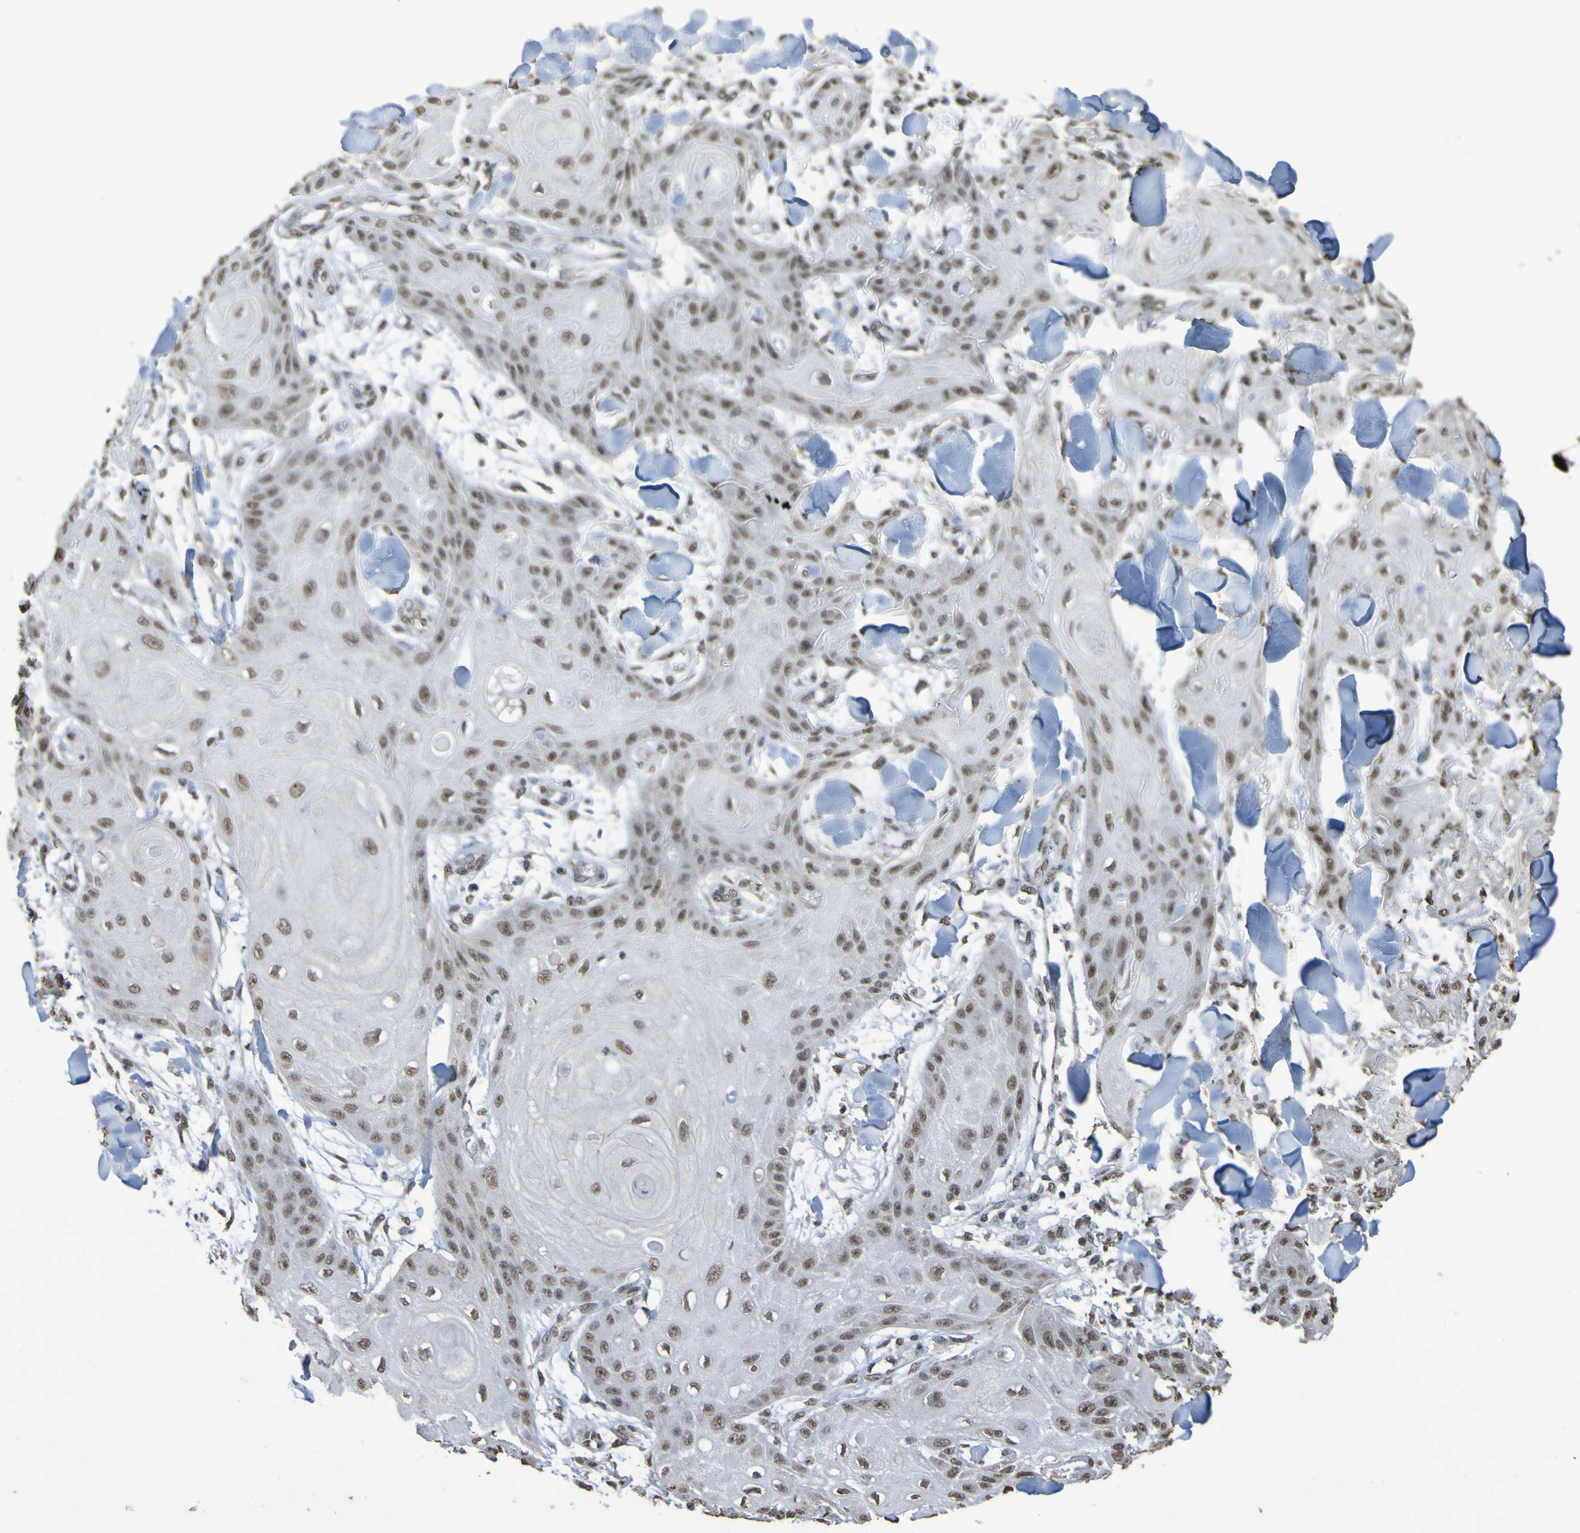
{"staining": {"intensity": "weak", "quantity": ">75%", "location": "nuclear"}, "tissue": "skin cancer", "cell_type": "Tumor cells", "image_type": "cancer", "snomed": [{"axis": "morphology", "description": "Squamous cell carcinoma, NOS"}, {"axis": "topography", "description": "Skin"}], "caption": "Immunohistochemical staining of human skin cancer exhibits weak nuclear protein positivity in approximately >75% of tumor cells.", "gene": "ALKBH2", "patient": {"sex": "male", "age": 74}}